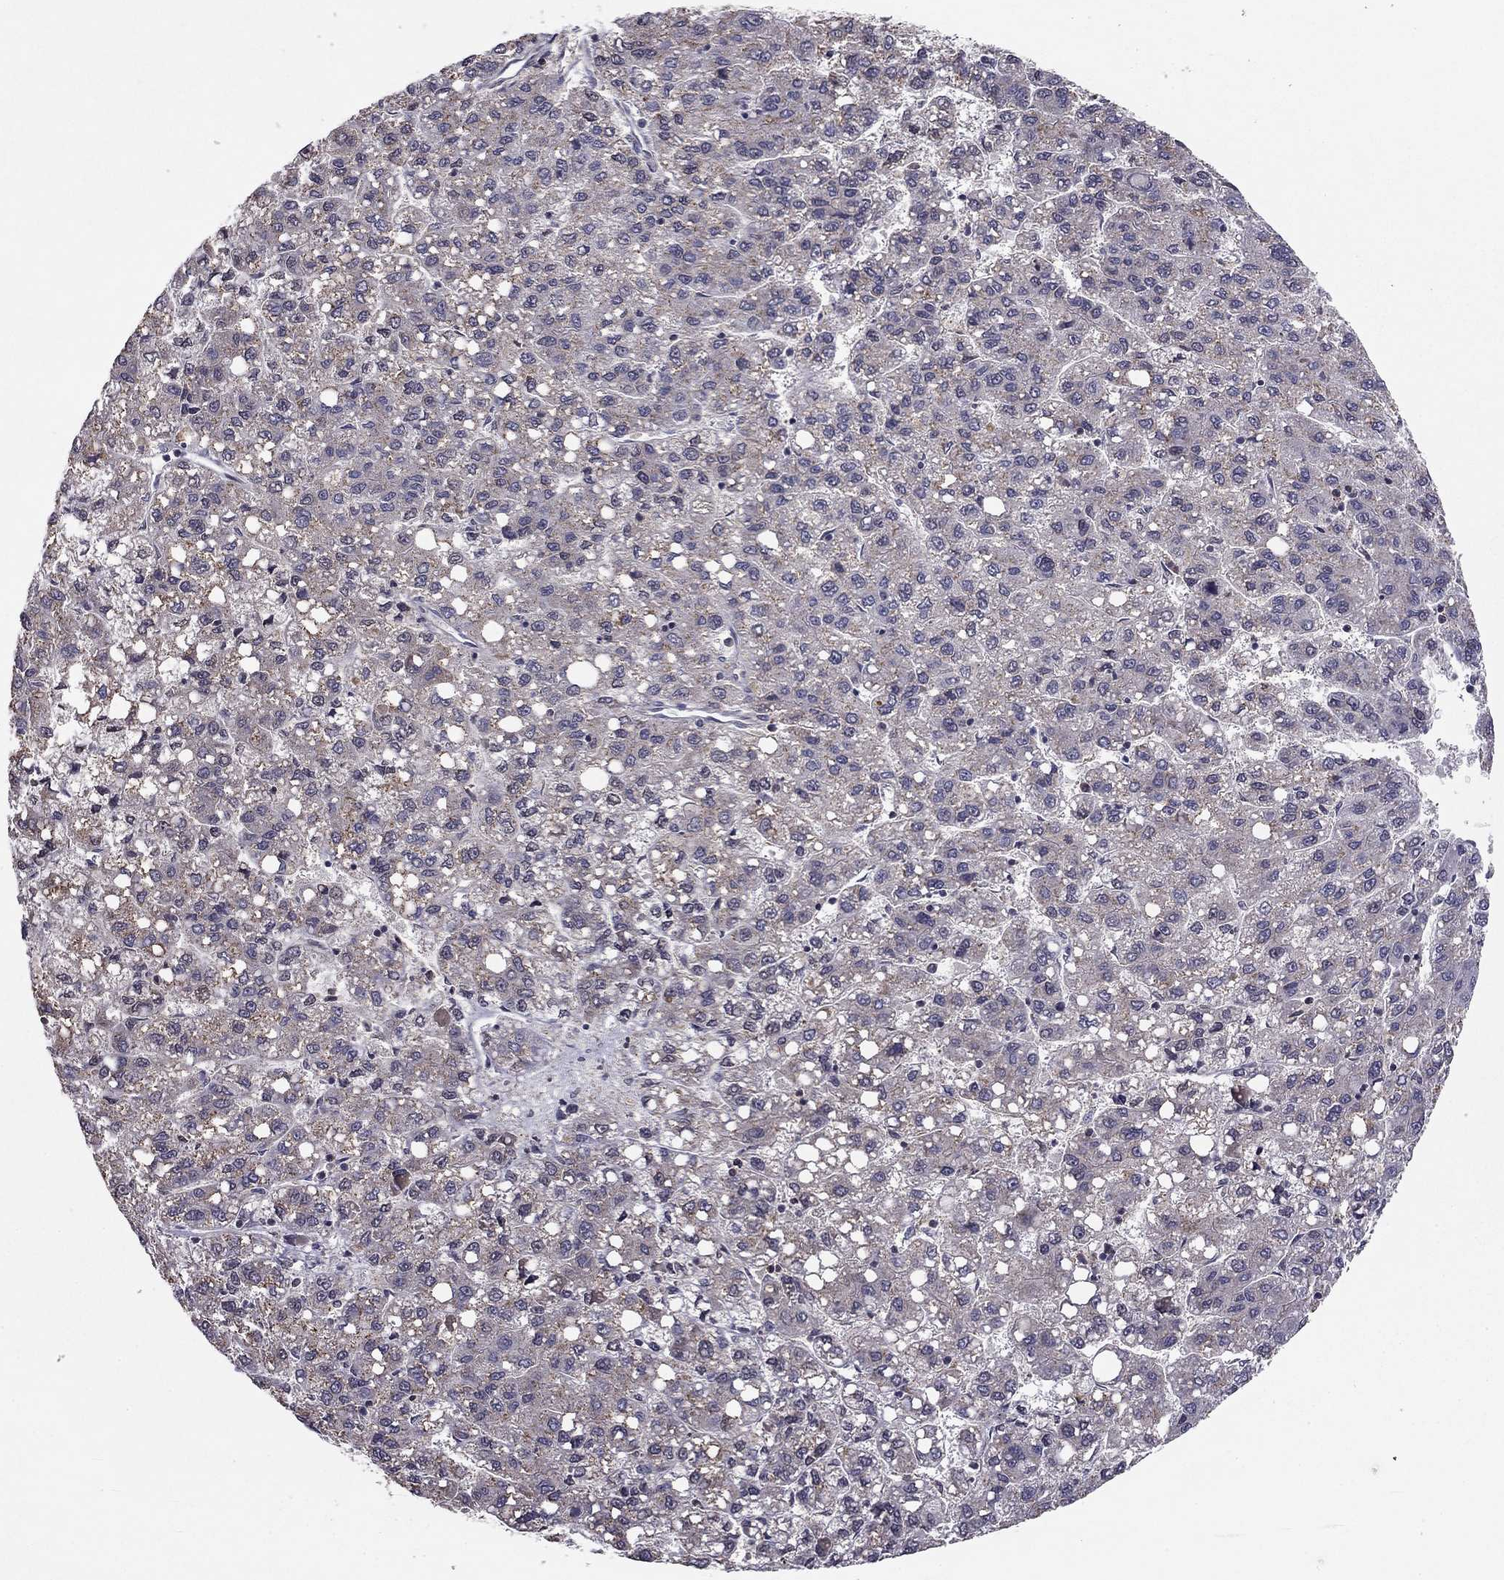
{"staining": {"intensity": "negative", "quantity": "none", "location": "none"}, "tissue": "liver cancer", "cell_type": "Tumor cells", "image_type": "cancer", "snomed": [{"axis": "morphology", "description": "Carcinoma, Hepatocellular, NOS"}, {"axis": "topography", "description": "Liver"}], "caption": "Tumor cells show no significant staining in liver hepatocellular carcinoma. (Stains: DAB (3,3'-diaminobenzidine) immunohistochemistry with hematoxylin counter stain, Microscopy: brightfield microscopy at high magnification).", "gene": "HCN1", "patient": {"sex": "female", "age": 82}}